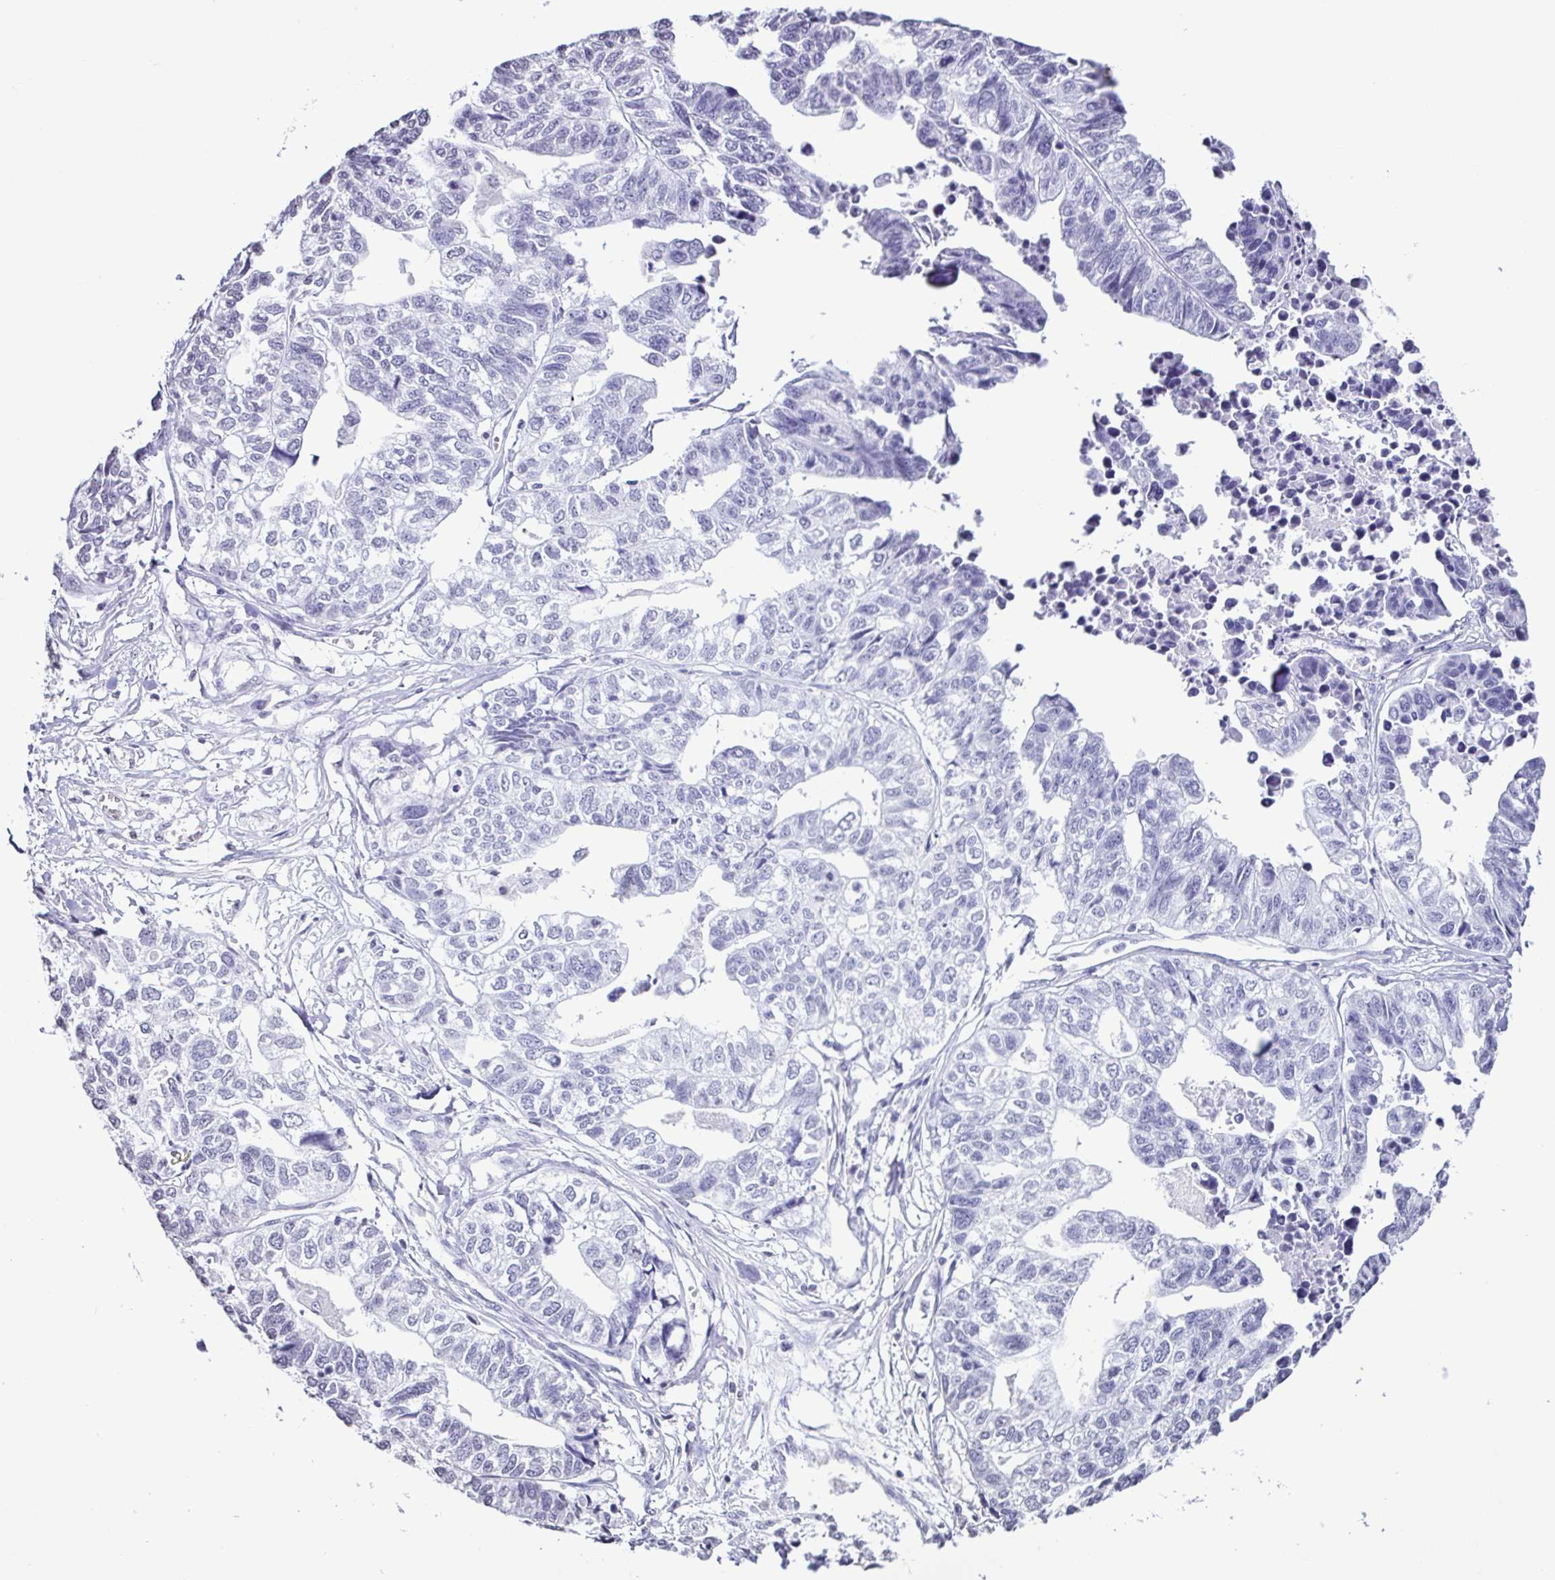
{"staining": {"intensity": "negative", "quantity": "none", "location": "none"}, "tissue": "stomach cancer", "cell_type": "Tumor cells", "image_type": "cancer", "snomed": [{"axis": "morphology", "description": "Adenocarcinoma, NOS"}, {"axis": "topography", "description": "Stomach, upper"}], "caption": "Tumor cells are negative for brown protein staining in stomach cancer (adenocarcinoma).", "gene": "VCY1B", "patient": {"sex": "female", "age": 67}}